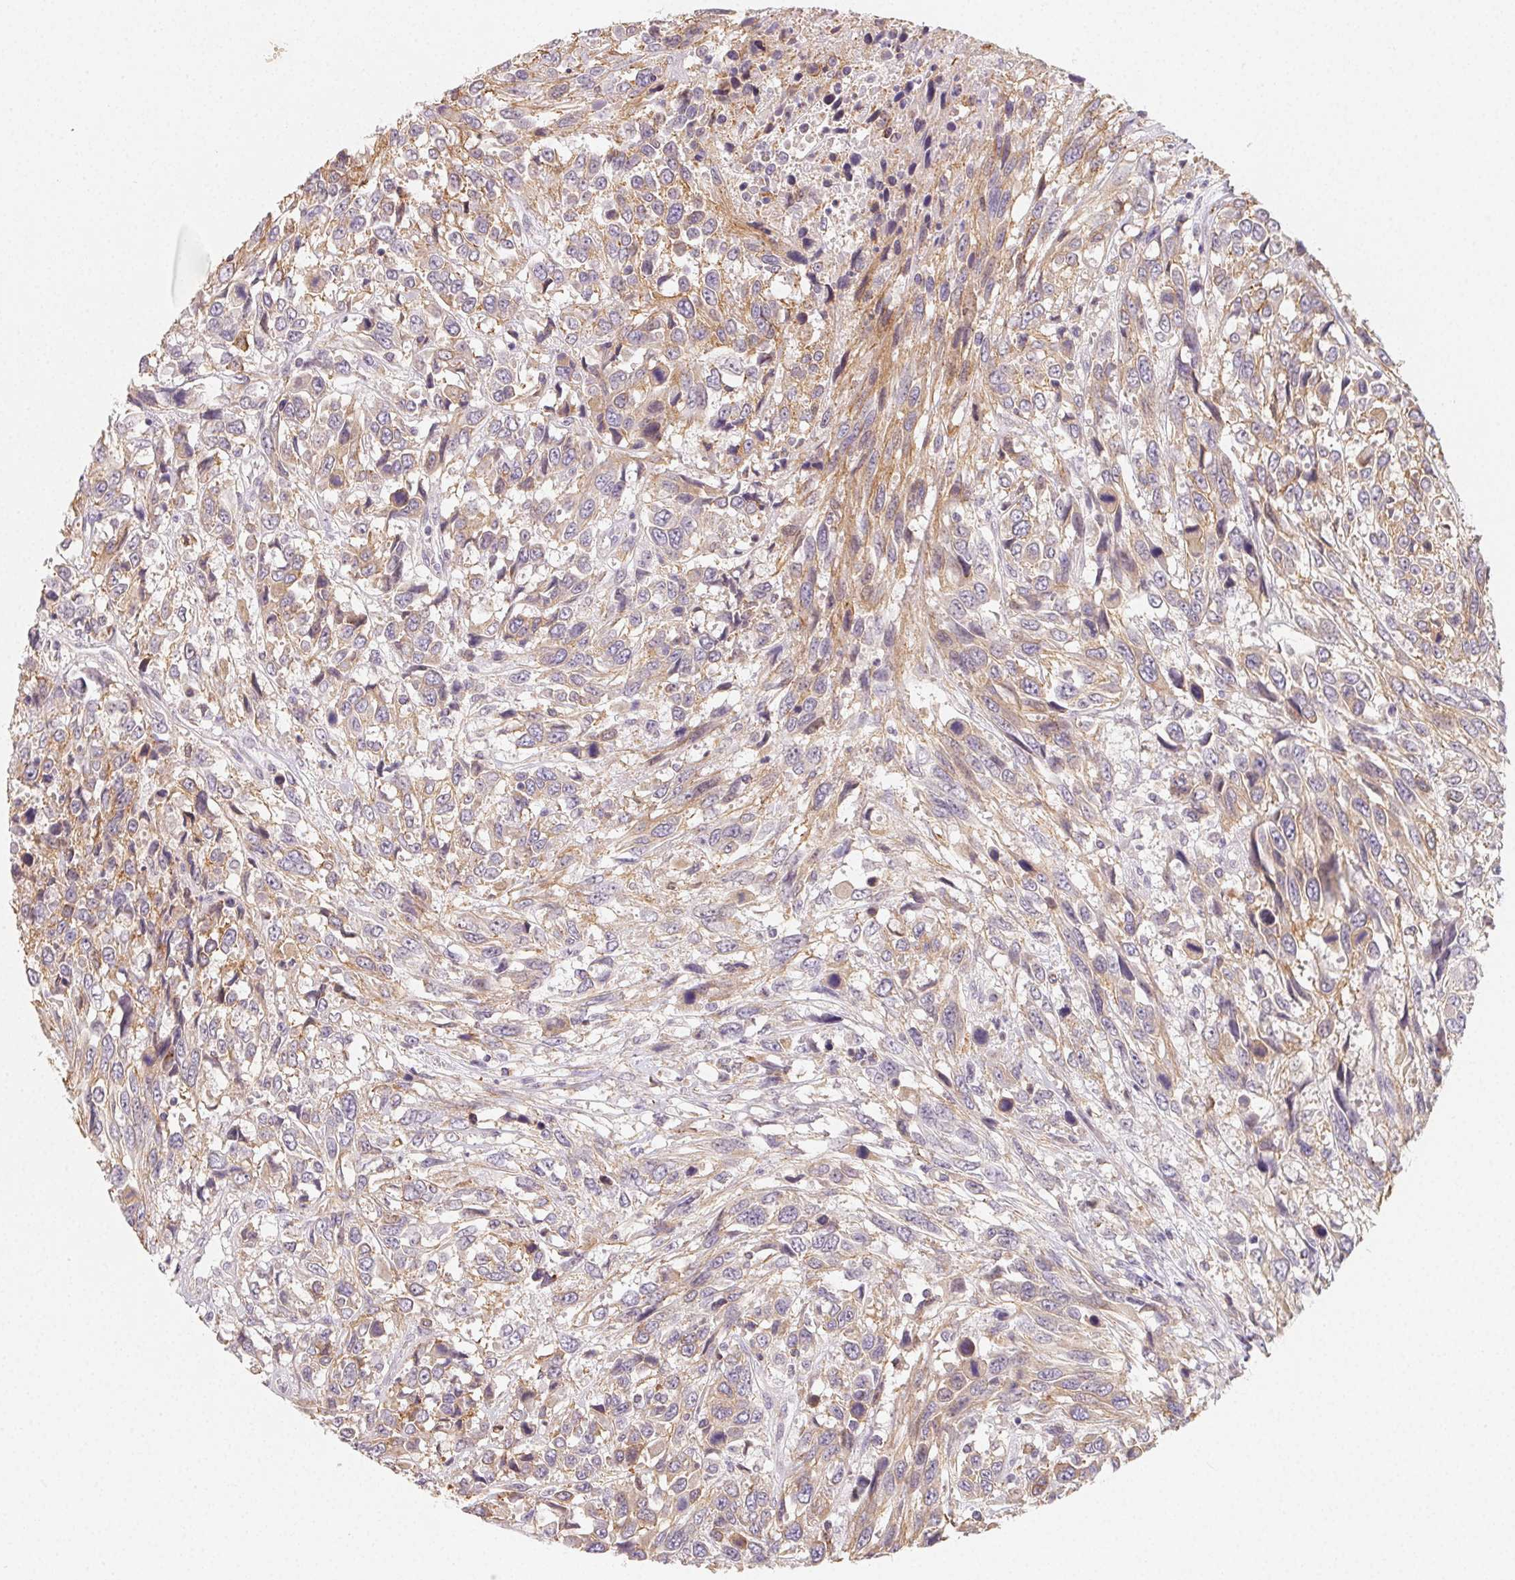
{"staining": {"intensity": "weak", "quantity": "25%-75%", "location": "cytoplasmic/membranous"}, "tissue": "urothelial cancer", "cell_type": "Tumor cells", "image_type": "cancer", "snomed": [{"axis": "morphology", "description": "Urothelial carcinoma, High grade"}, {"axis": "topography", "description": "Urinary bladder"}], "caption": "High-grade urothelial carcinoma tissue shows weak cytoplasmic/membranous staining in about 25%-75% of tumor cells, visualized by immunohistochemistry.", "gene": "LRRC23", "patient": {"sex": "female", "age": 70}}